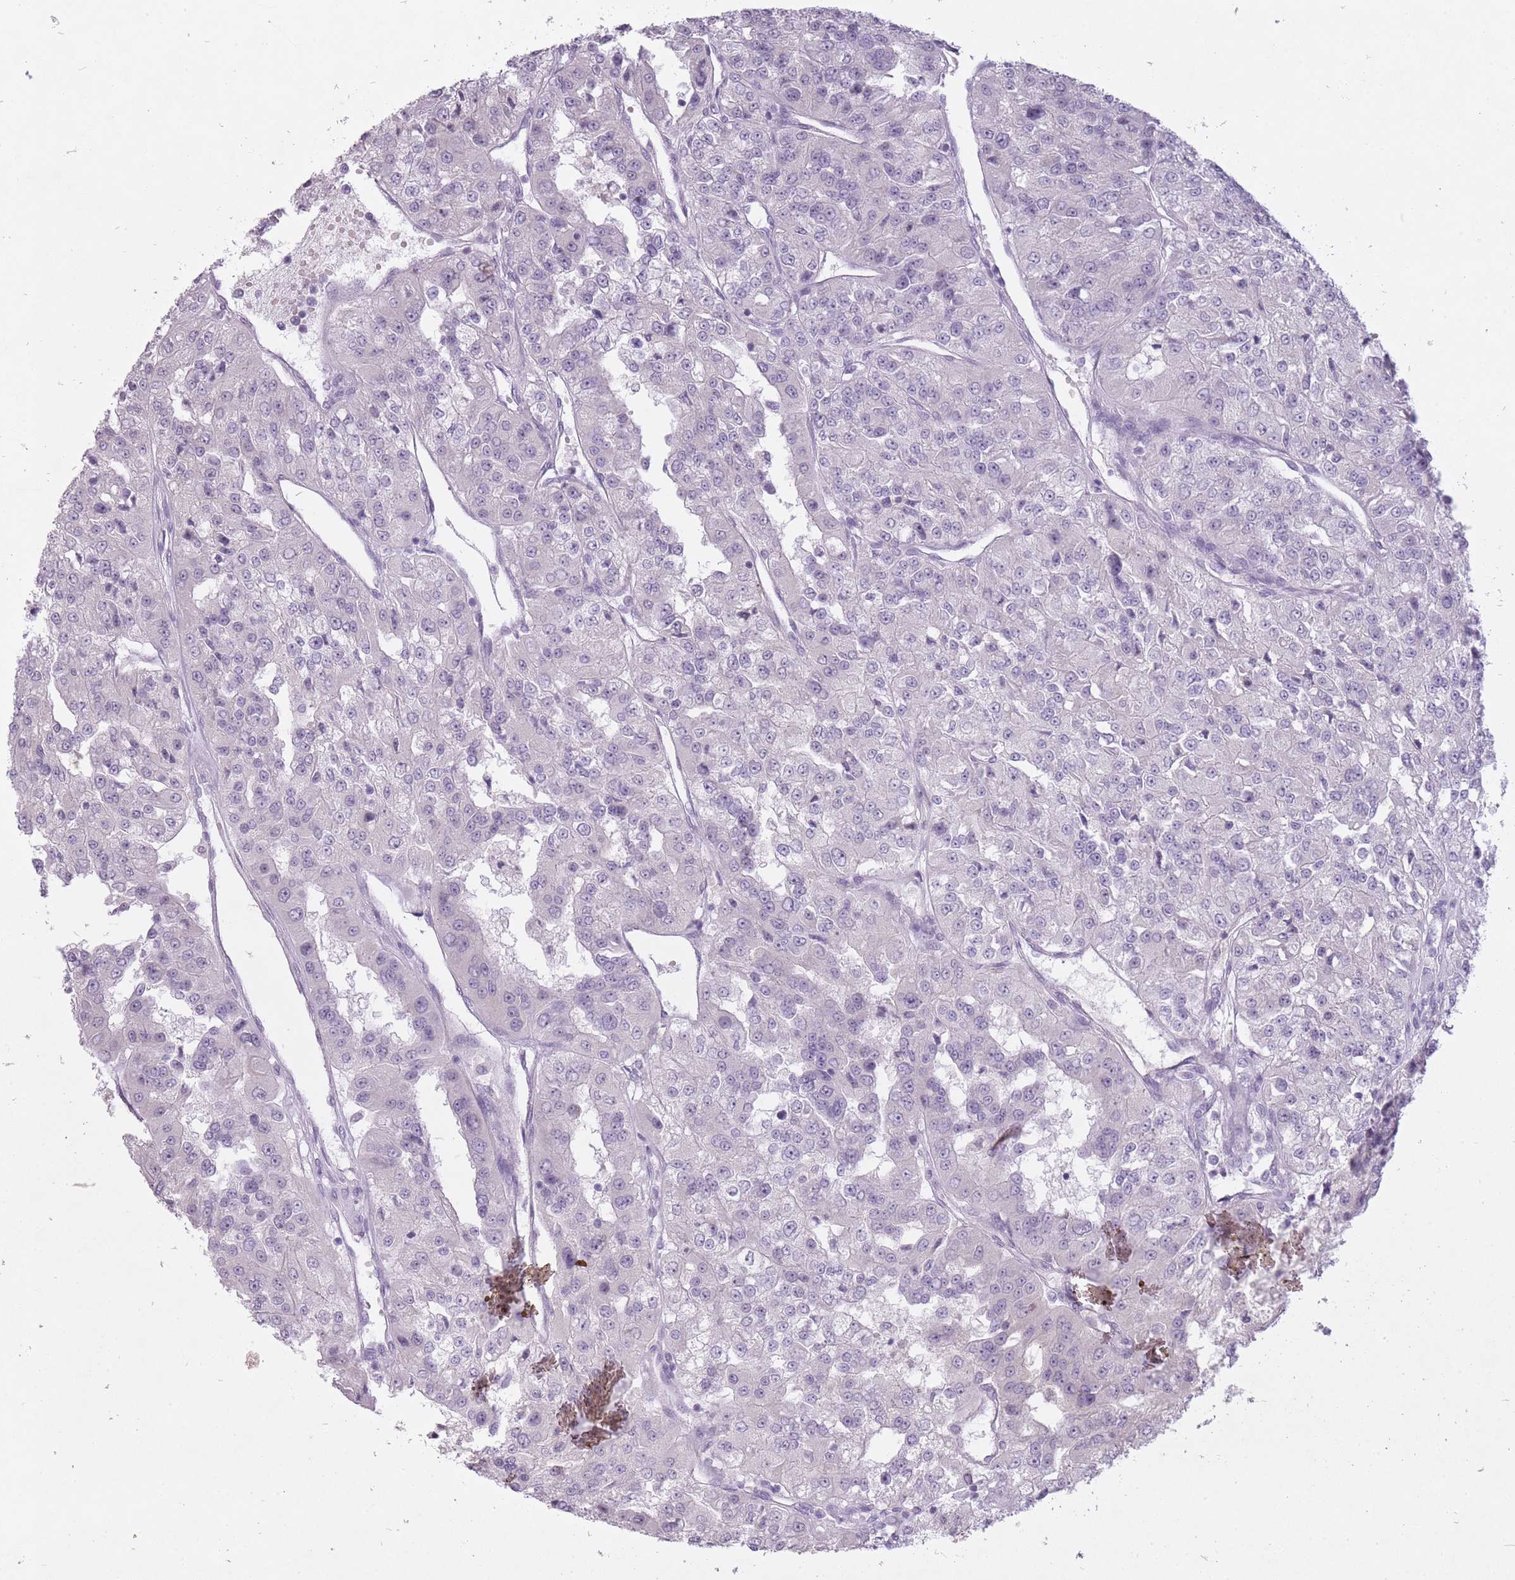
{"staining": {"intensity": "negative", "quantity": "none", "location": "none"}, "tissue": "renal cancer", "cell_type": "Tumor cells", "image_type": "cancer", "snomed": [{"axis": "morphology", "description": "Adenocarcinoma, NOS"}, {"axis": "topography", "description": "Kidney"}], "caption": "Immunohistochemistry (IHC) micrograph of neoplastic tissue: human renal cancer (adenocarcinoma) stained with DAB (3,3'-diaminobenzidine) demonstrates no significant protein staining in tumor cells.", "gene": "FAM43B", "patient": {"sex": "female", "age": 63}}